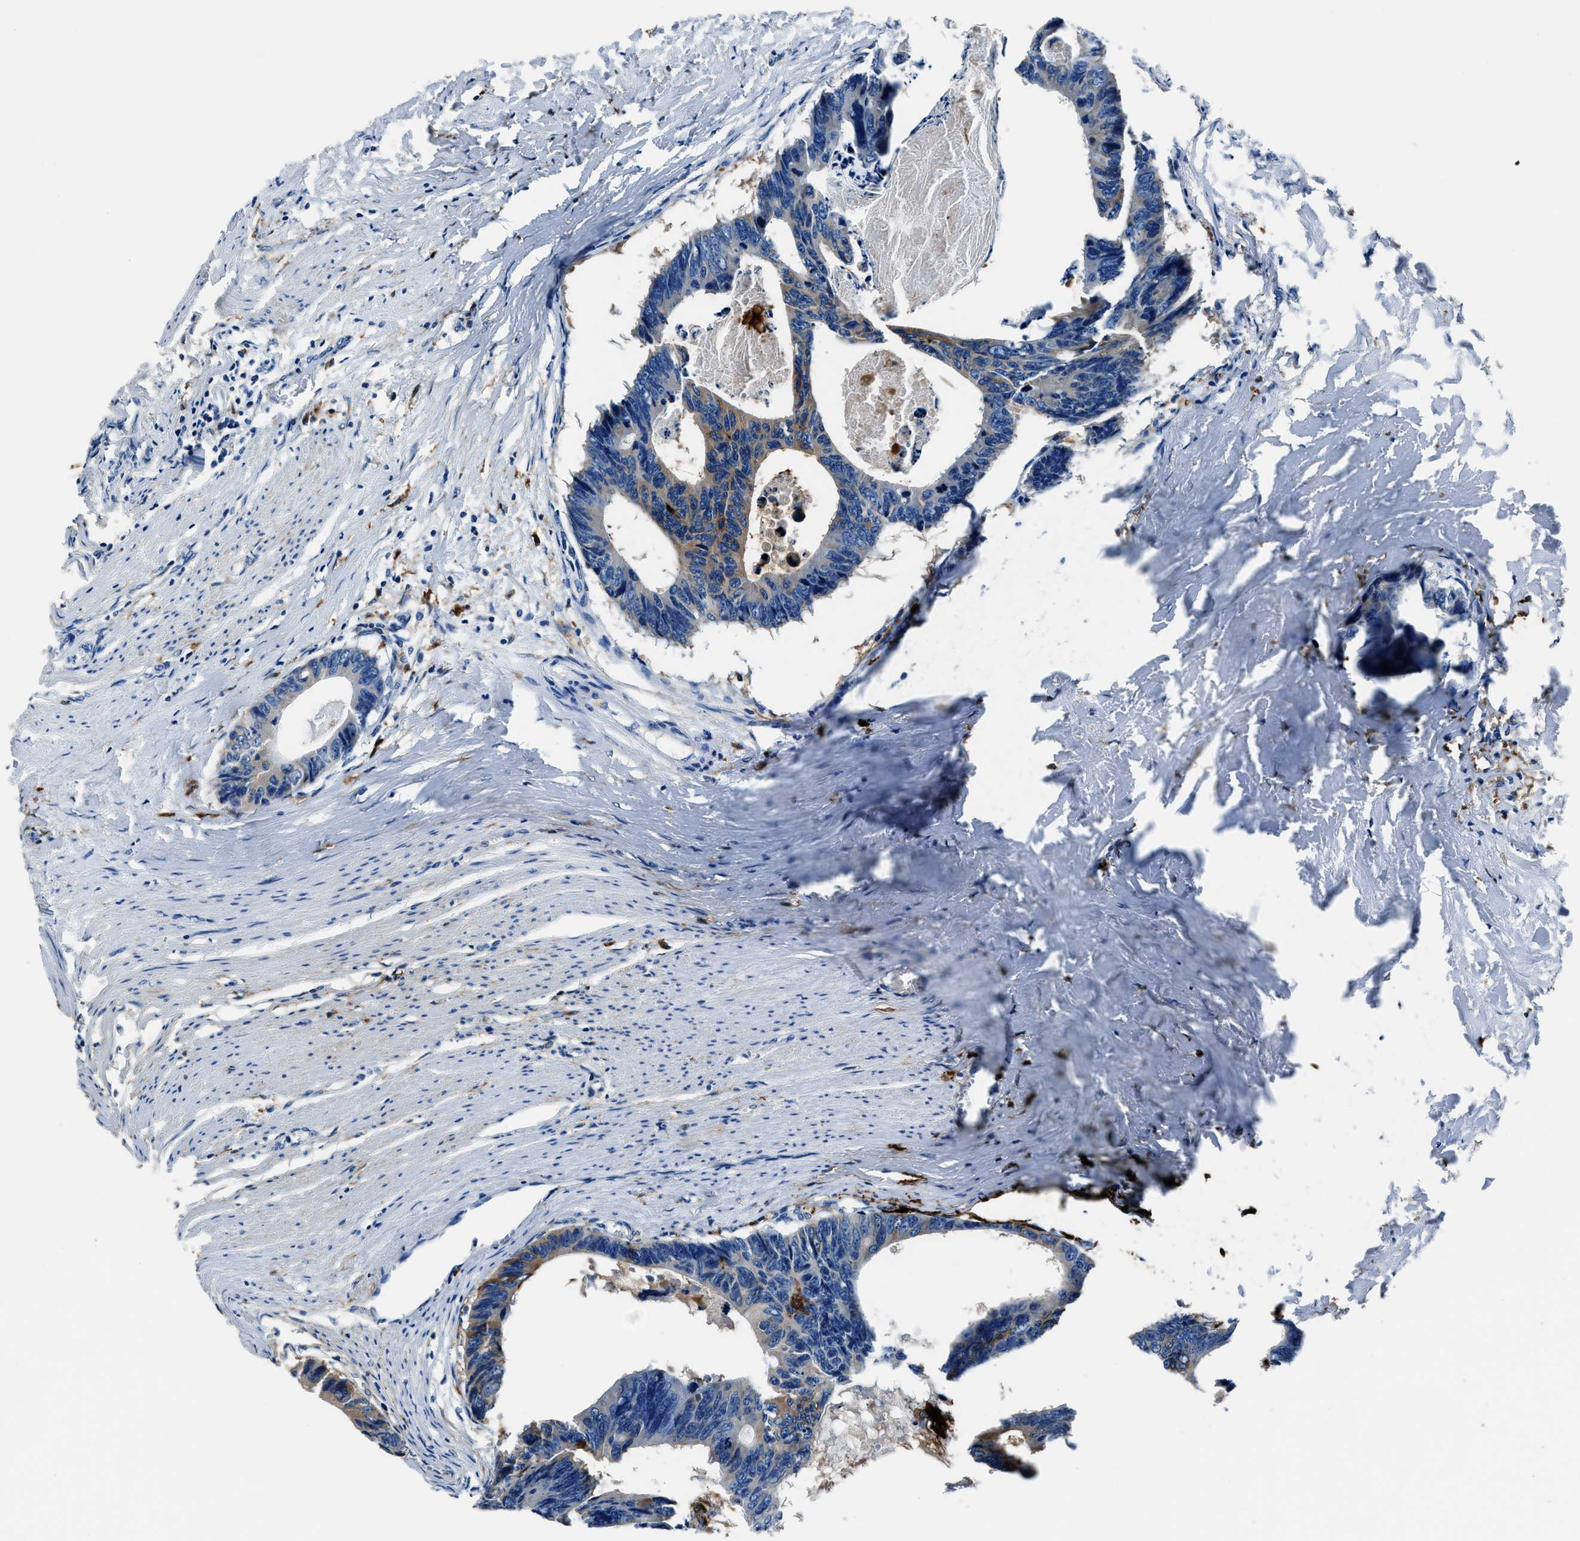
{"staining": {"intensity": "weak", "quantity": "25%-75%", "location": "cytoplasmic/membranous"}, "tissue": "colorectal cancer", "cell_type": "Tumor cells", "image_type": "cancer", "snomed": [{"axis": "morphology", "description": "Adenocarcinoma, NOS"}, {"axis": "topography", "description": "Colon"}], "caption": "A brown stain shows weak cytoplasmic/membranous expression of a protein in colorectal cancer (adenocarcinoma) tumor cells. The protein of interest is shown in brown color, while the nuclei are stained blue.", "gene": "FTL", "patient": {"sex": "female", "age": 55}}